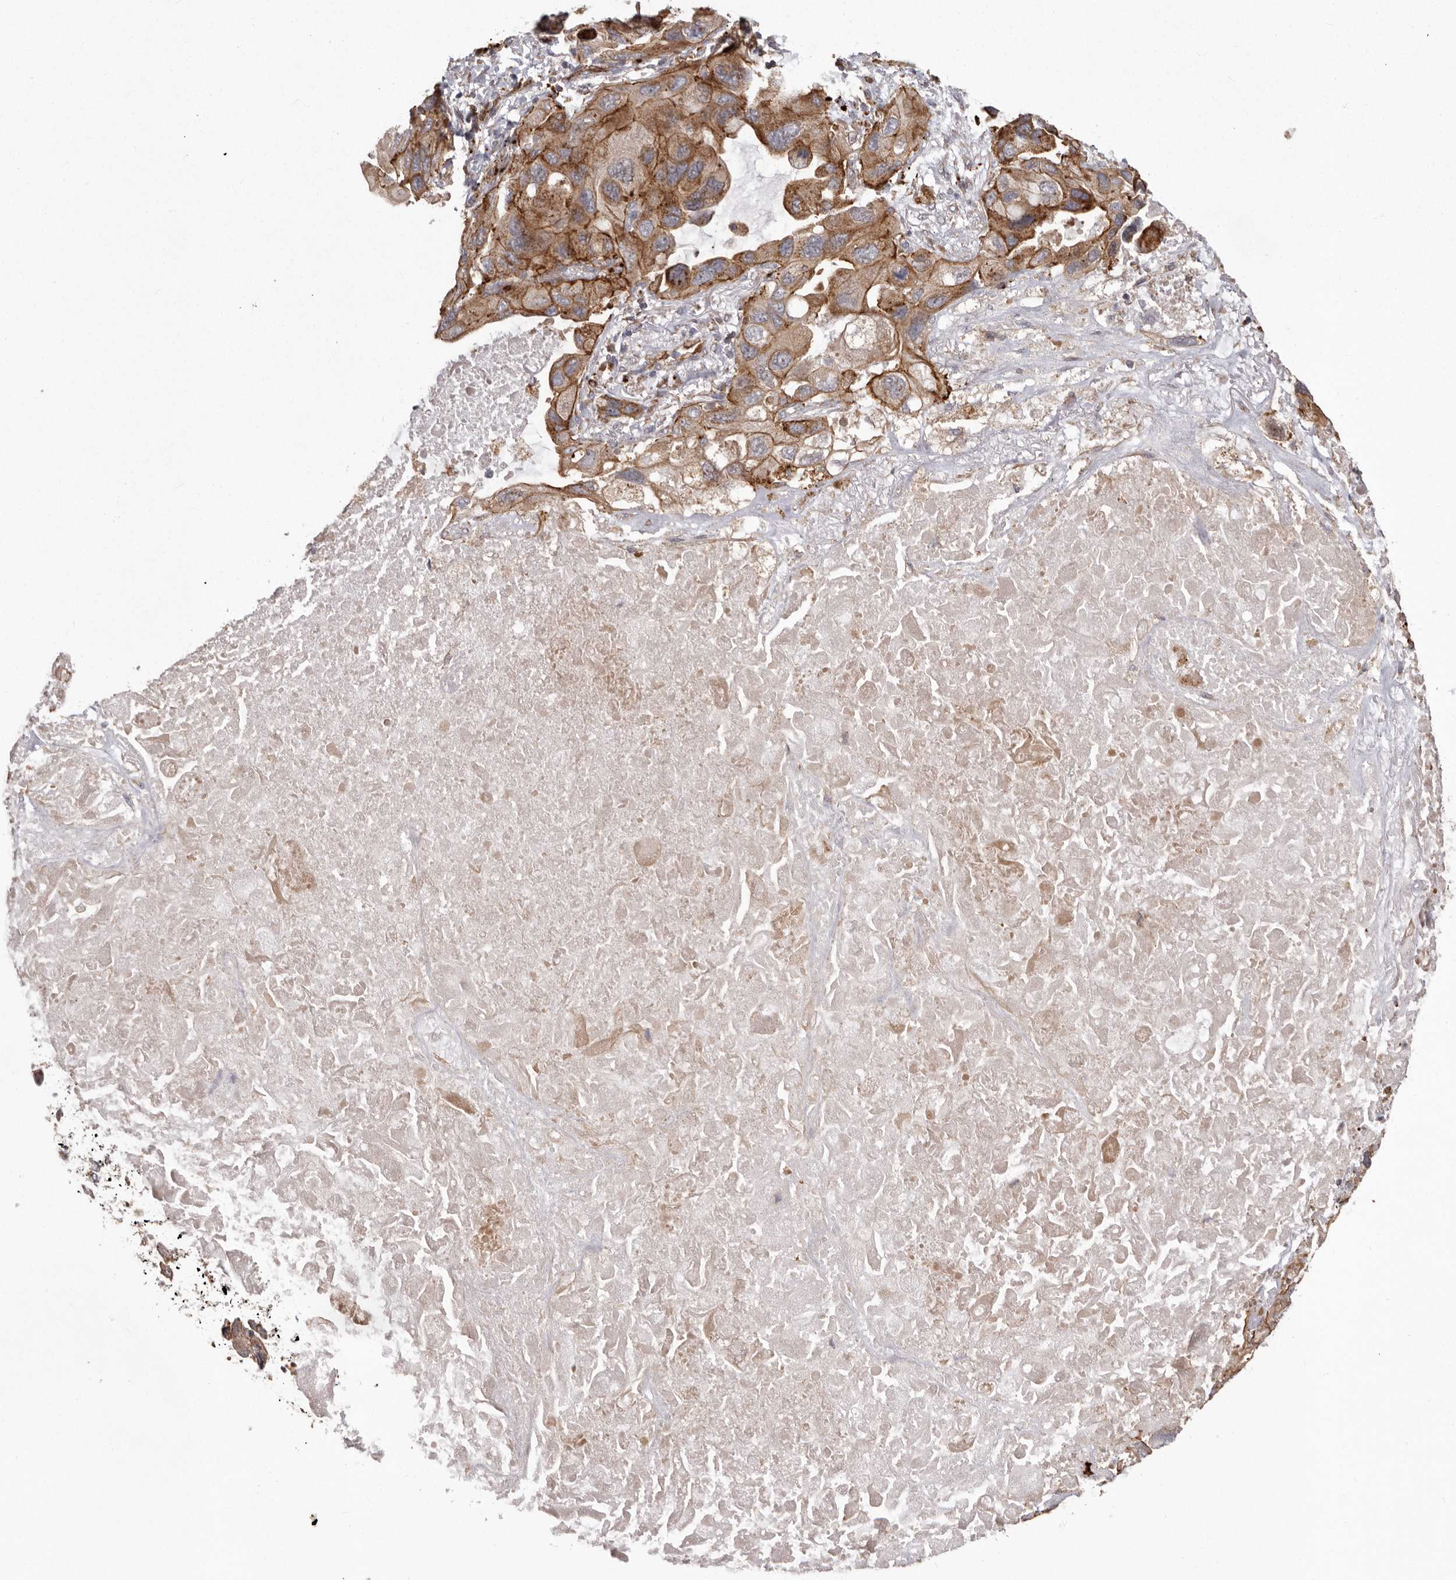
{"staining": {"intensity": "moderate", "quantity": ">75%", "location": "cytoplasmic/membranous"}, "tissue": "lung cancer", "cell_type": "Tumor cells", "image_type": "cancer", "snomed": [{"axis": "morphology", "description": "Squamous cell carcinoma, NOS"}, {"axis": "topography", "description": "Lung"}], "caption": "Tumor cells show medium levels of moderate cytoplasmic/membranous expression in about >75% of cells in squamous cell carcinoma (lung).", "gene": "NUP43", "patient": {"sex": "female", "age": 73}}